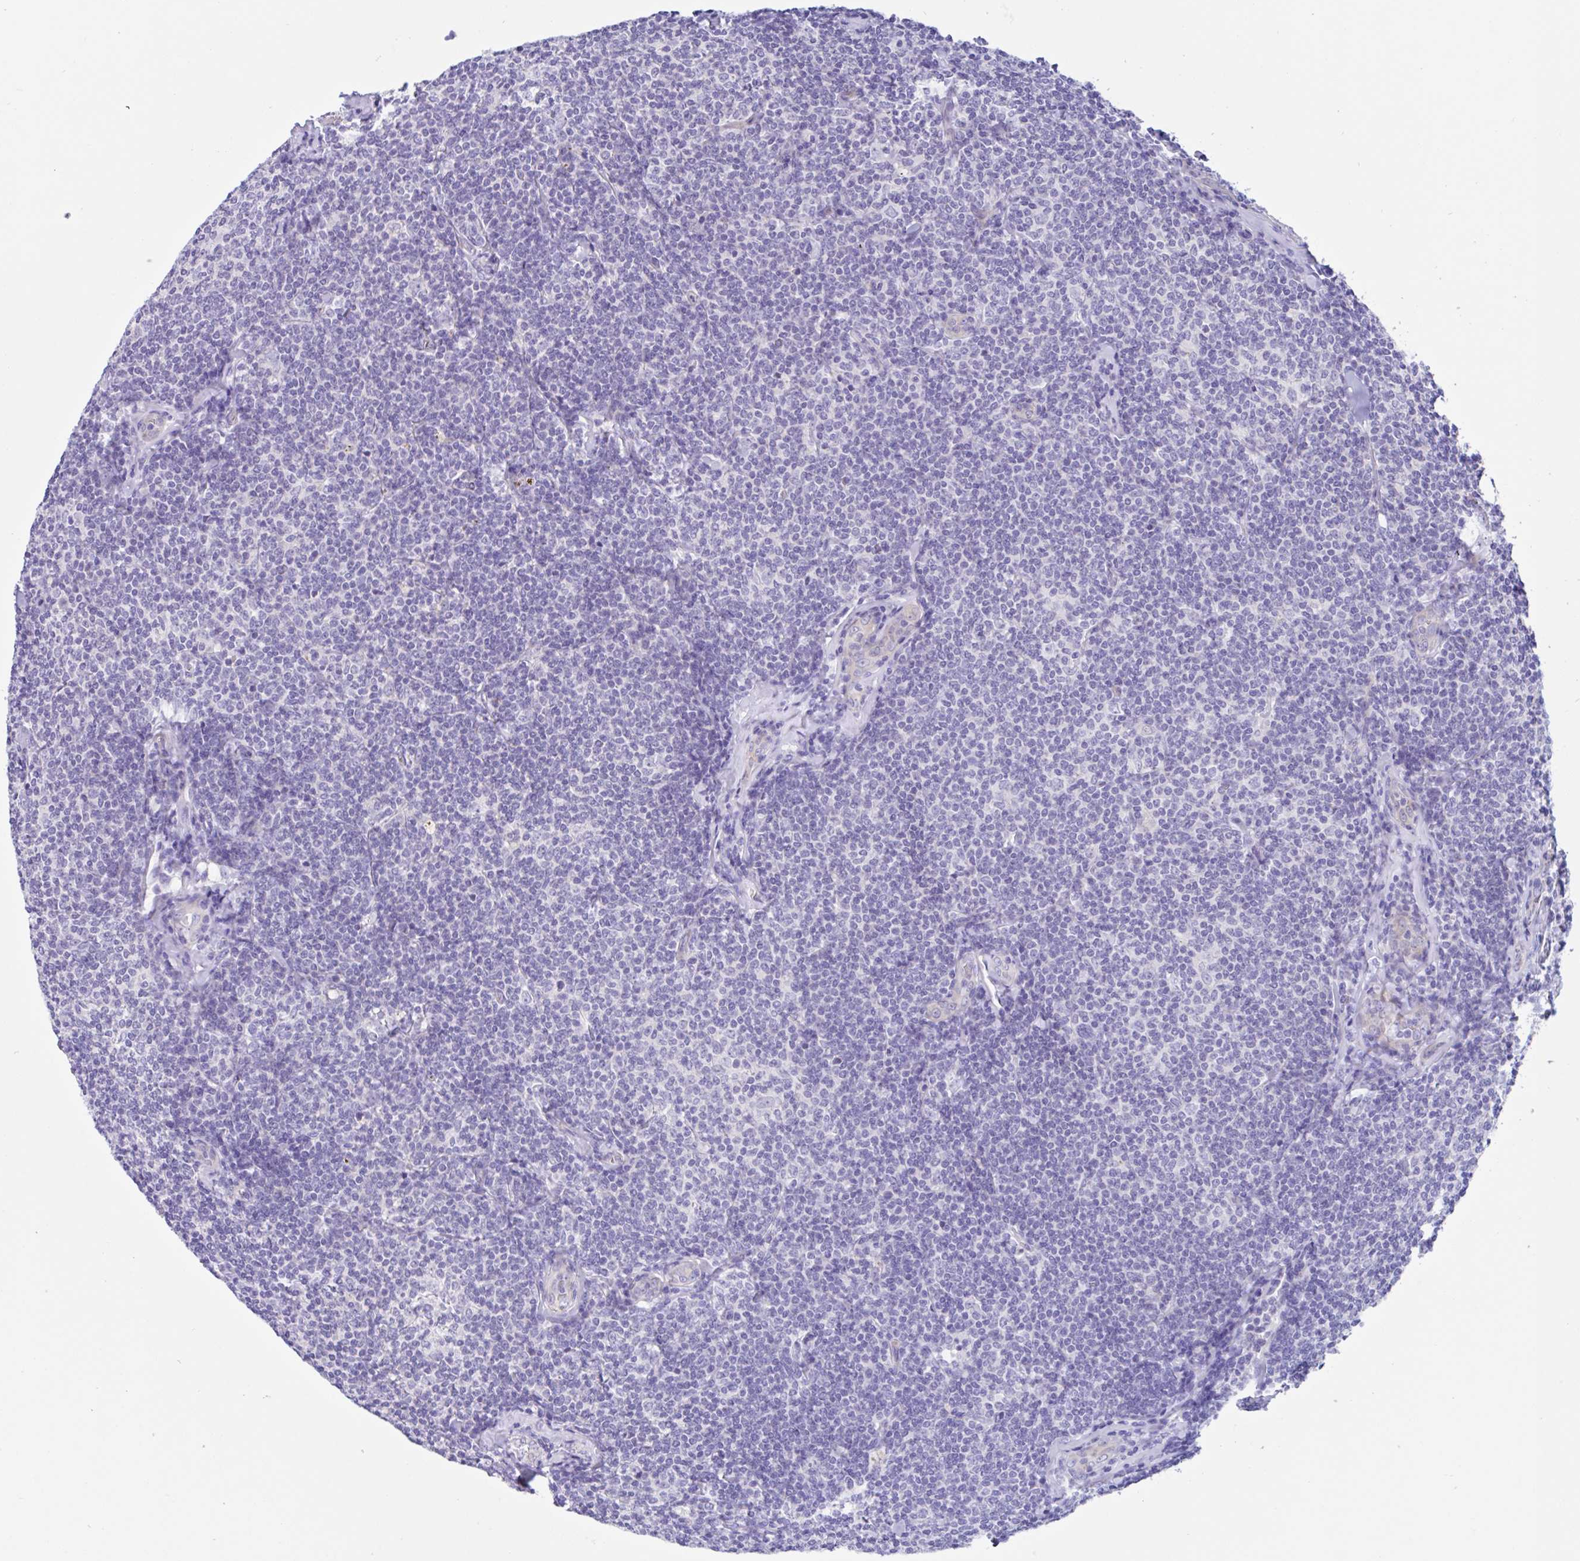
{"staining": {"intensity": "negative", "quantity": "none", "location": "none"}, "tissue": "lymphoma", "cell_type": "Tumor cells", "image_type": "cancer", "snomed": [{"axis": "morphology", "description": "Malignant lymphoma, non-Hodgkin's type, Low grade"}, {"axis": "topography", "description": "Lymph node"}], "caption": "High magnification brightfield microscopy of low-grade malignant lymphoma, non-Hodgkin's type stained with DAB (3,3'-diaminobenzidine) (brown) and counterstained with hematoxylin (blue): tumor cells show no significant staining.", "gene": "OR6N2", "patient": {"sex": "female", "age": 56}}